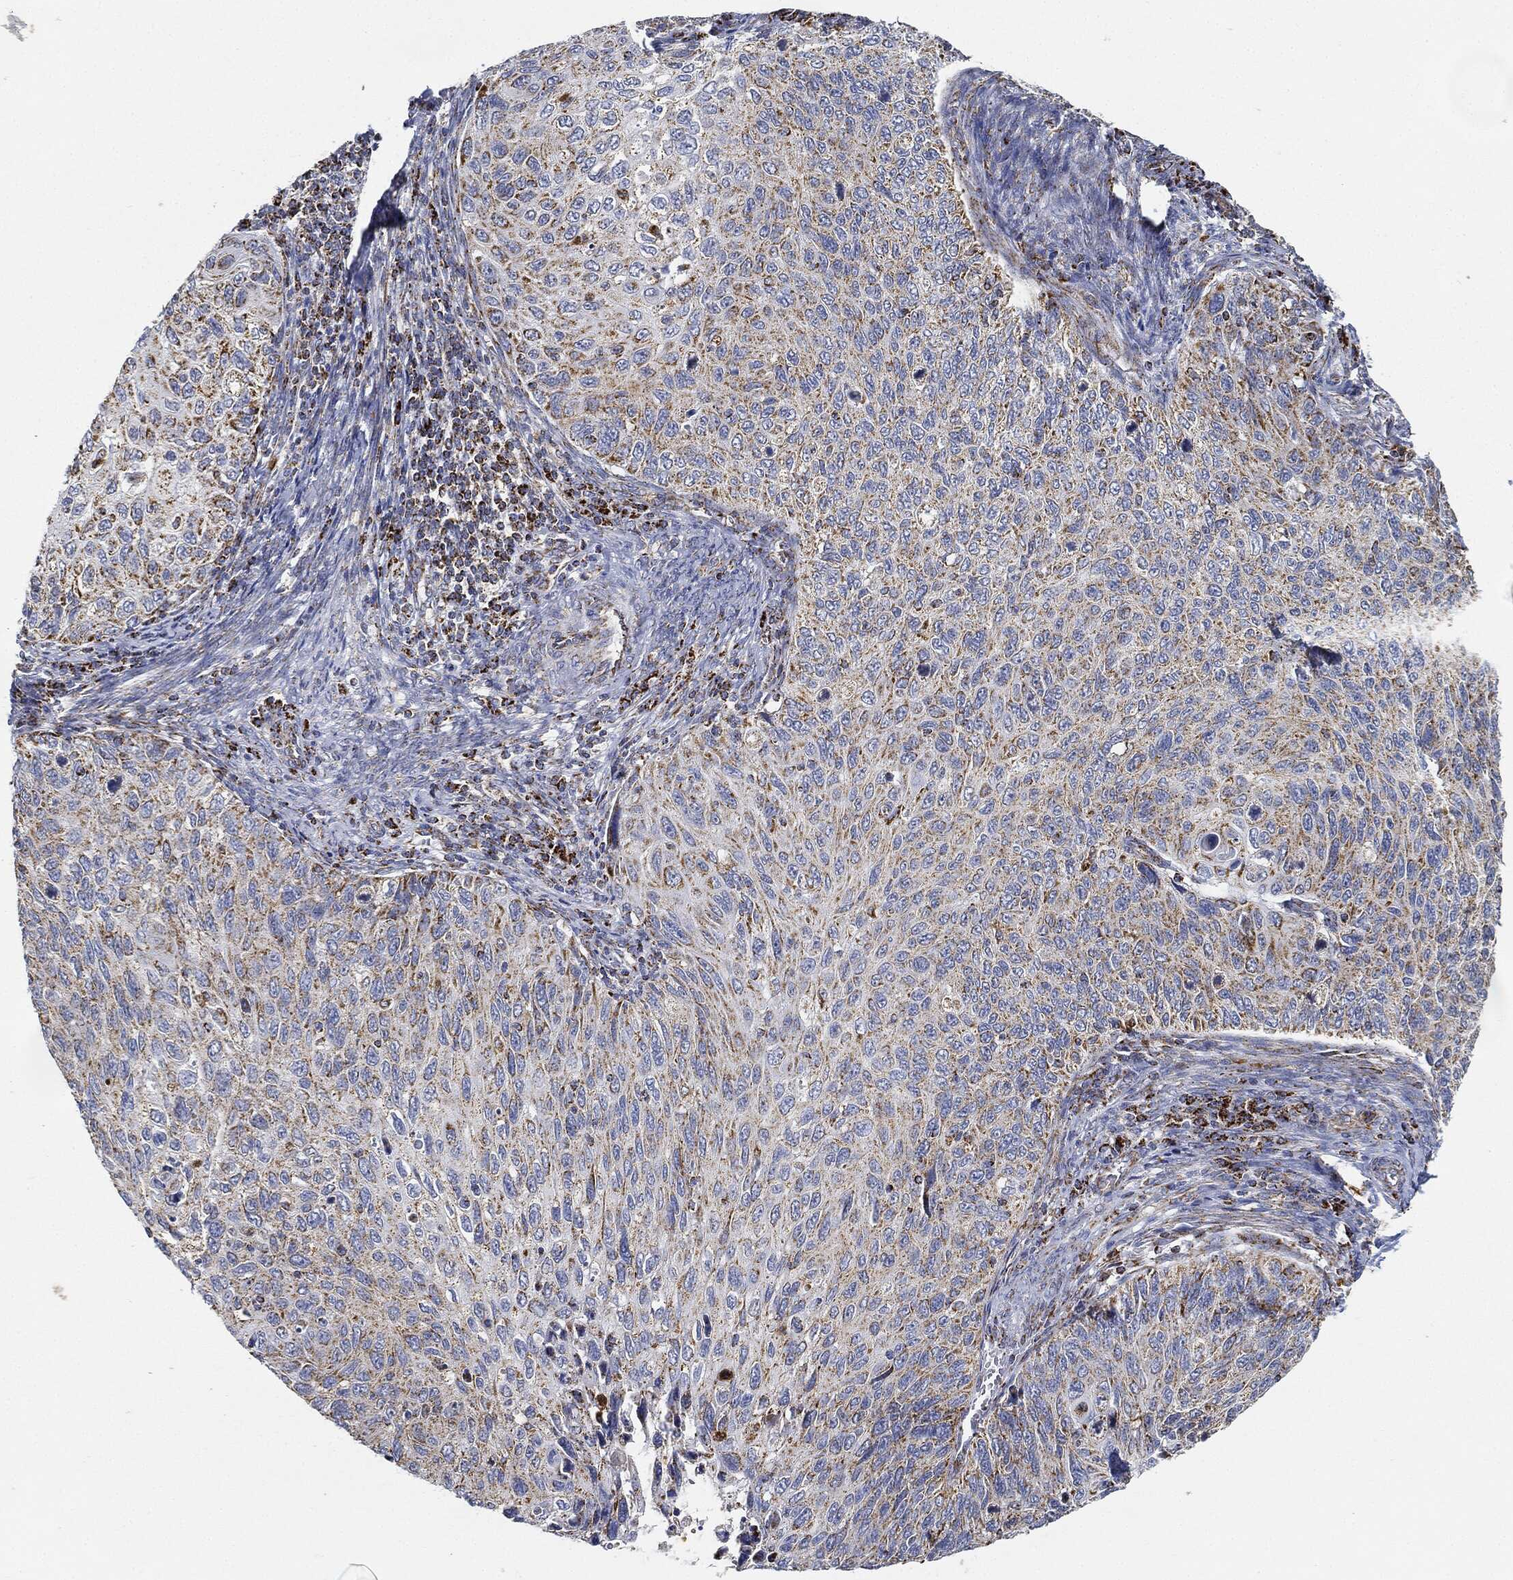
{"staining": {"intensity": "moderate", "quantity": "25%-75%", "location": "cytoplasmic/membranous"}, "tissue": "cervical cancer", "cell_type": "Tumor cells", "image_type": "cancer", "snomed": [{"axis": "morphology", "description": "Squamous cell carcinoma, NOS"}, {"axis": "topography", "description": "Cervix"}], "caption": "Protein staining exhibits moderate cytoplasmic/membranous staining in about 25%-75% of tumor cells in cervical squamous cell carcinoma.", "gene": "CAPN15", "patient": {"sex": "female", "age": 70}}